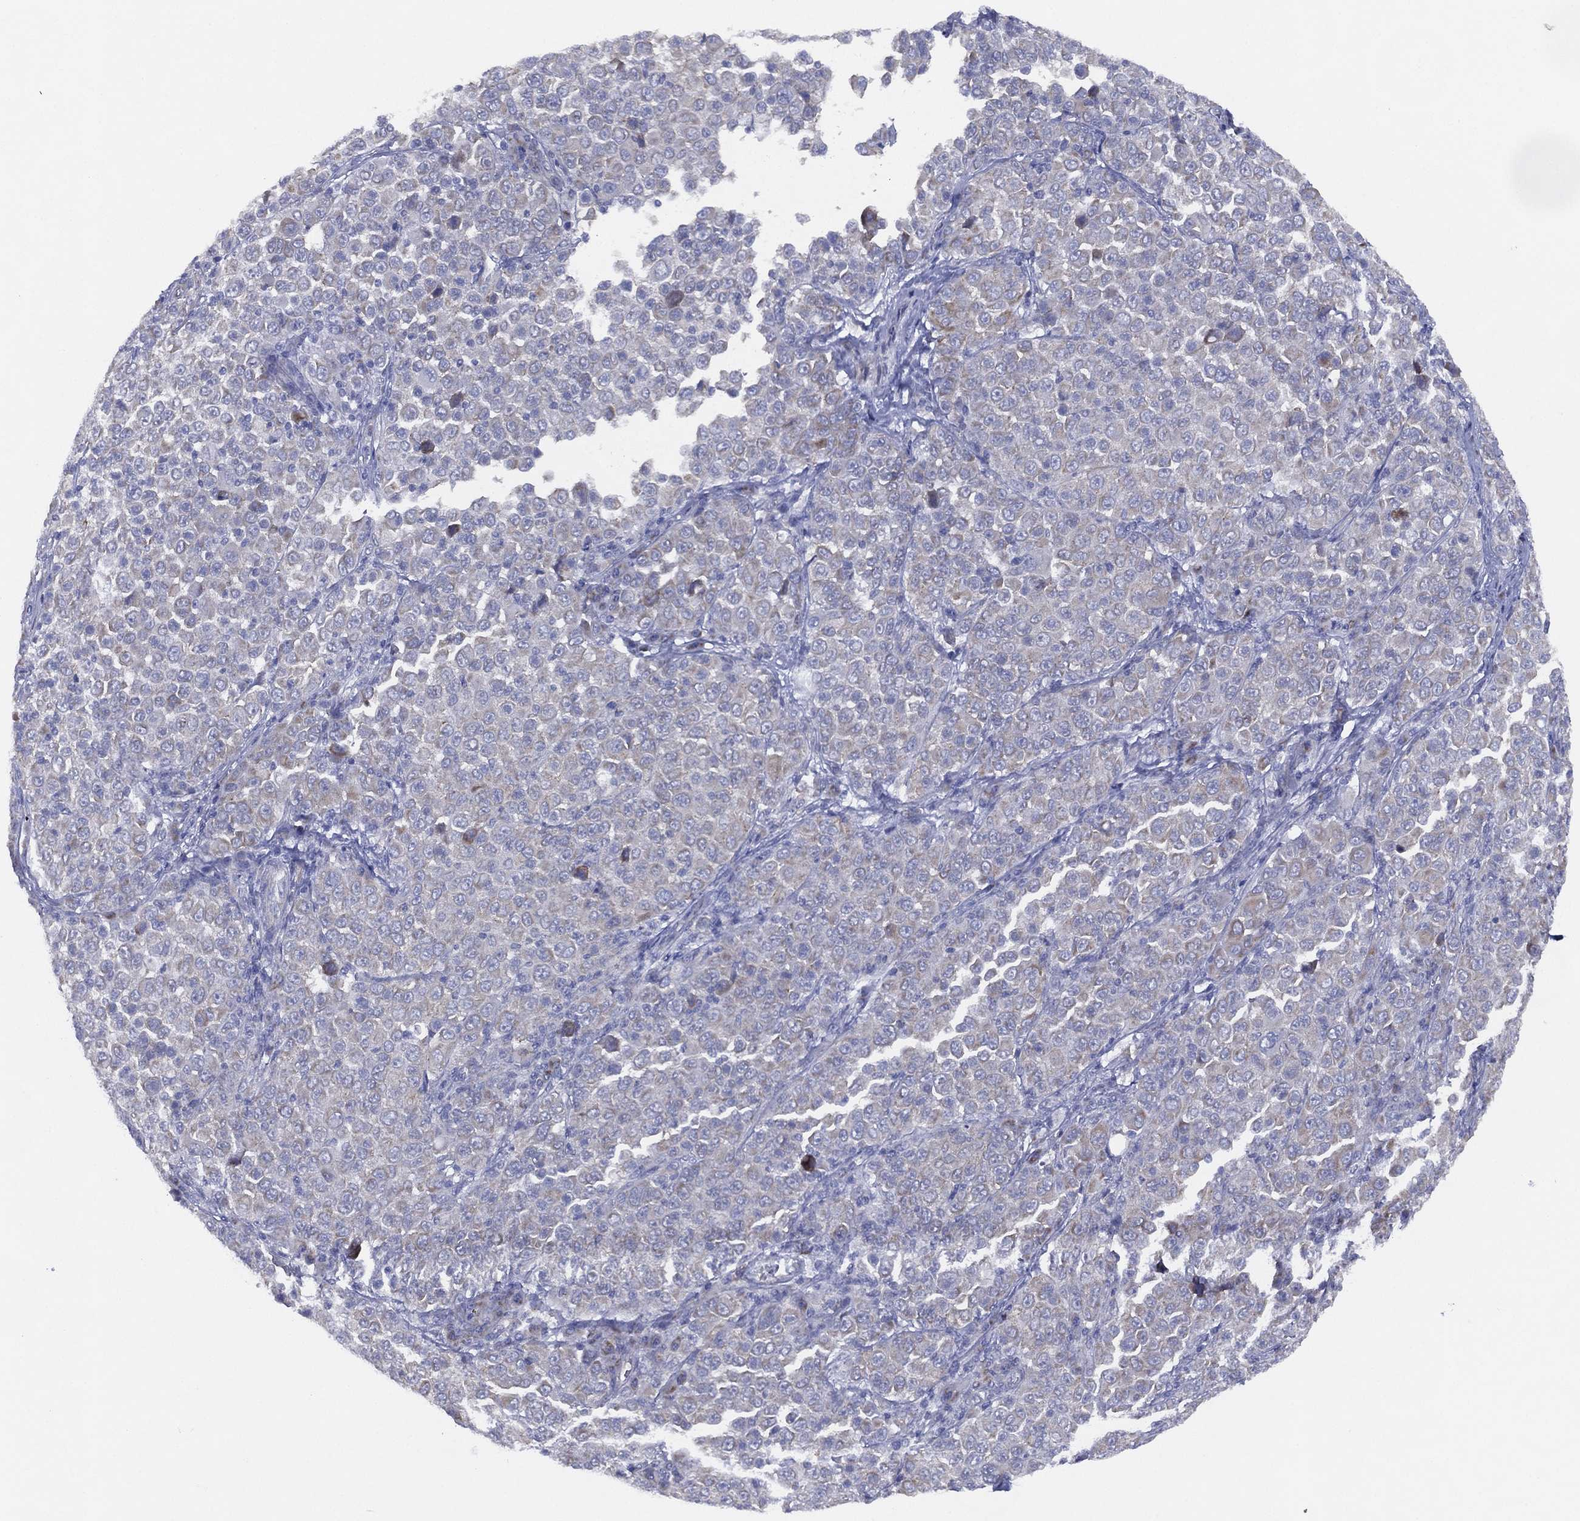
{"staining": {"intensity": "weak", "quantity": "<25%", "location": "cytoplasmic/membranous"}, "tissue": "melanoma", "cell_type": "Tumor cells", "image_type": "cancer", "snomed": [{"axis": "morphology", "description": "Malignant melanoma, NOS"}, {"axis": "topography", "description": "Skin"}], "caption": "The IHC micrograph has no significant staining in tumor cells of malignant melanoma tissue. The staining is performed using DAB (3,3'-diaminobenzidine) brown chromogen with nuclei counter-stained in using hematoxylin.", "gene": "ZNF223", "patient": {"sex": "female", "age": 57}}